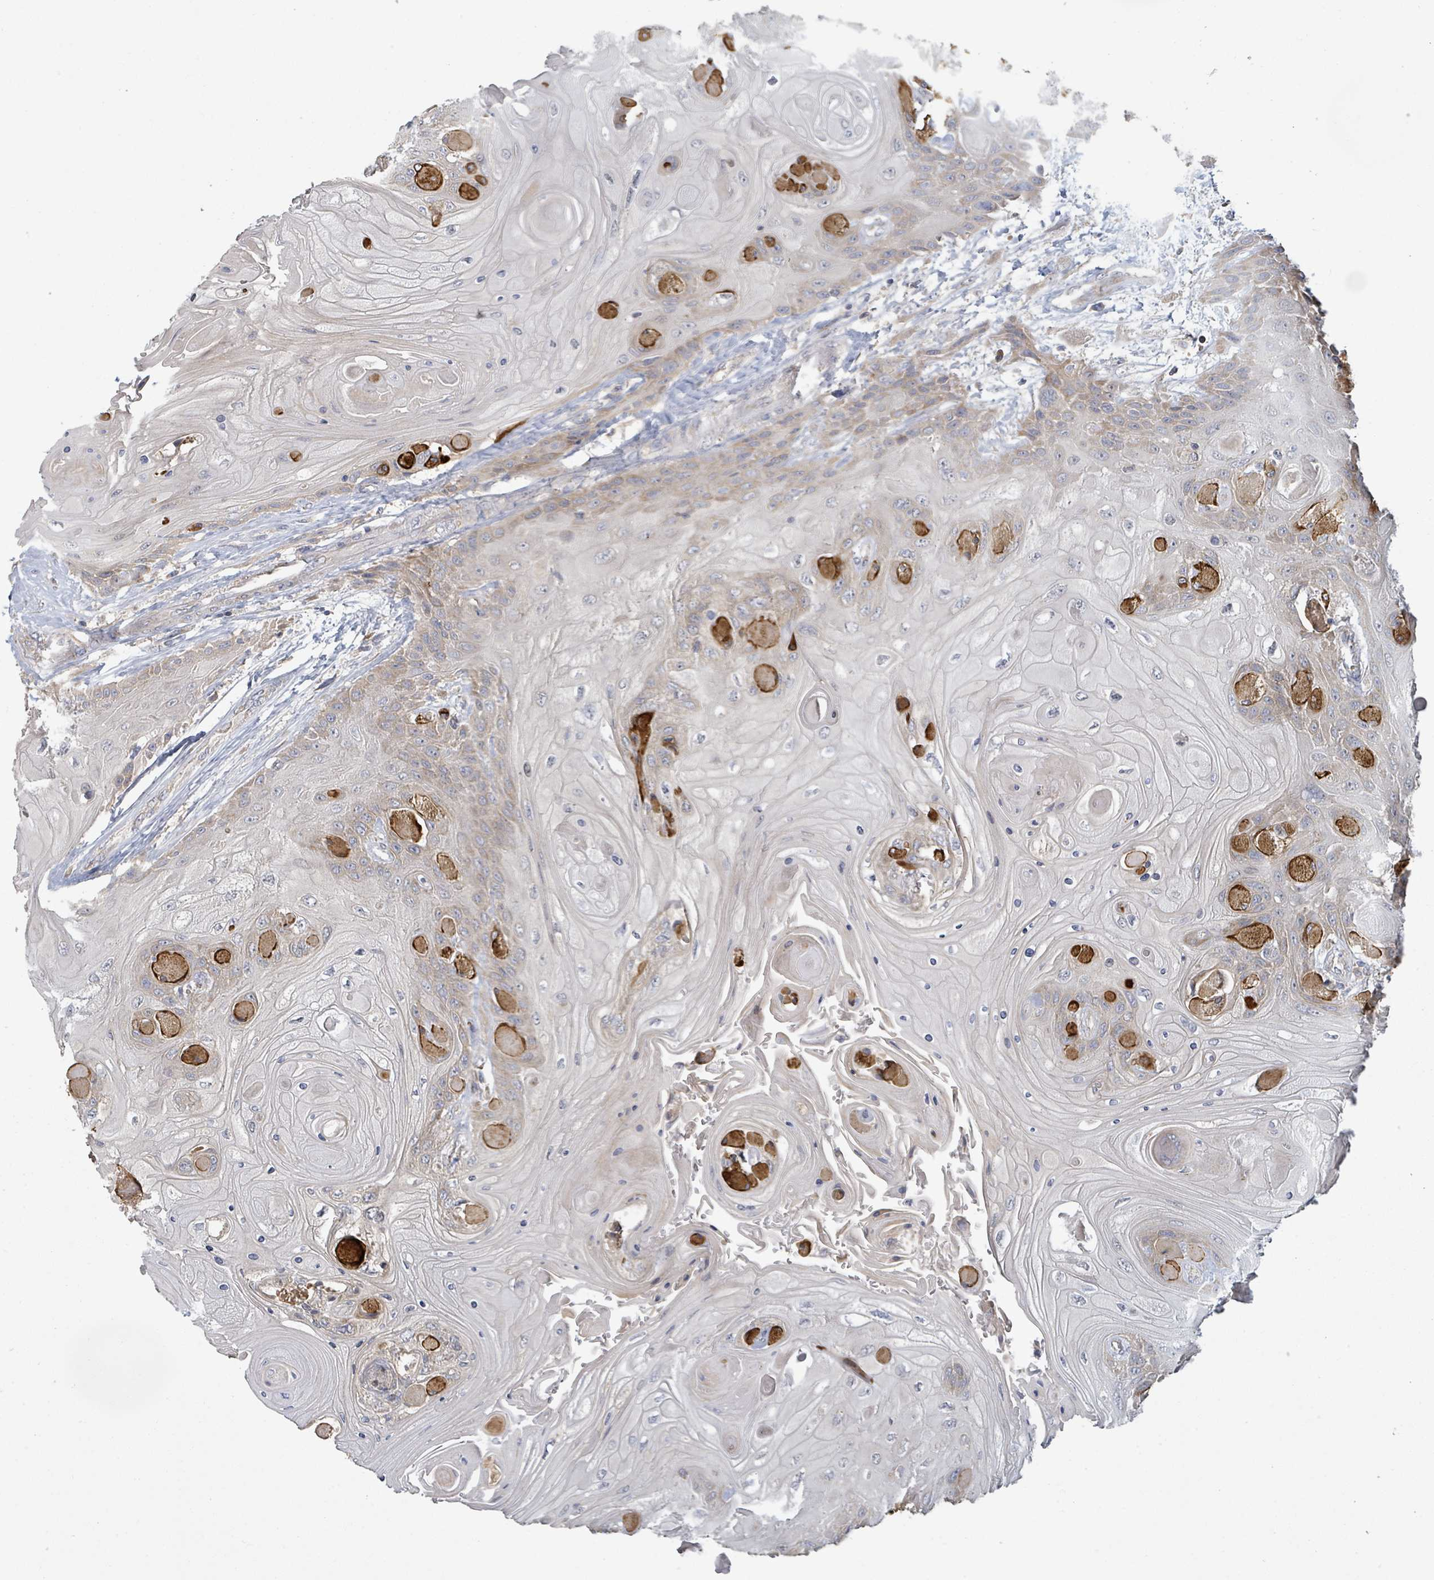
{"staining": {"intensity": "weak", "quantity": "<25%", "location": "cytoplasmic/membranous"}, "tissue": "head and neck cancer", "cell_type": "Tumor cells", "image_type": "cancer", "snomed": [{"axis": "morphology", "description": "Squamous cell carcinoma, NOS"}, {"axis": "topography", "description": "Head-Neck"}], "caption": "There is no significant staining in tumor cells of squamous cell carcinoma (head and neck).", "gene": "KCNS2", "patient": {"sex": "female", "age": 43}}